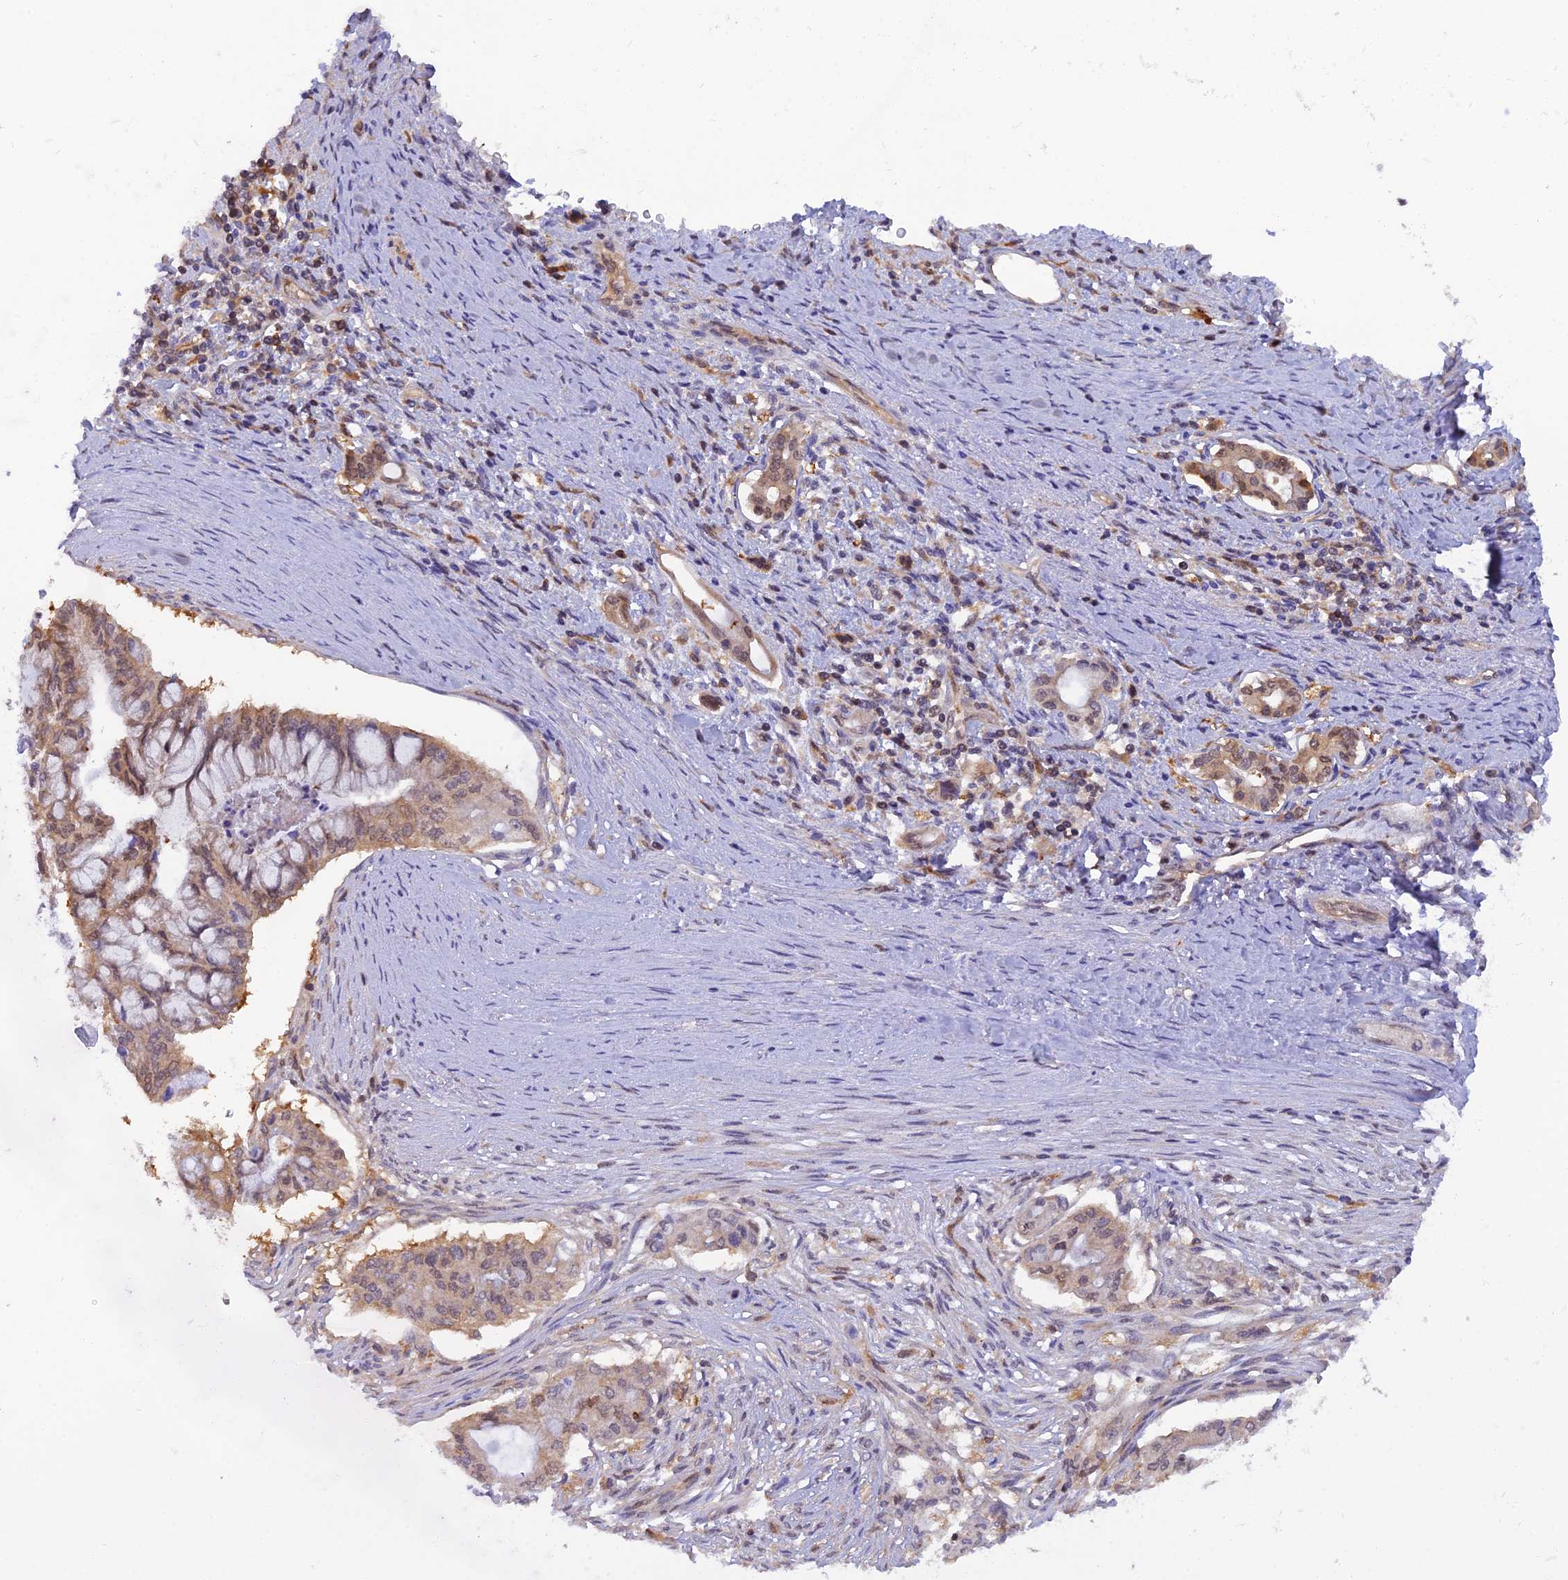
{"staining": {"intensity": "weak", "quantity": "25%-75%", "location": "nuclear"}, "tissue": "pancreatic cancer", "cell_type": "Tumor cells", "image_type": "cancer", "snomed": [{"axis": "morphology", "description": "Adenocarcinoma, NOS"}, {"axis": "topography", "description": "Pancreas"}], "caption": "The immunohistochemical stain labels weak nuclear positivity in tumor cells of pancreatic adenocarcinoma tissue.", "gene": "HINT1", "patient": {"sex": "male", "age": 46}}